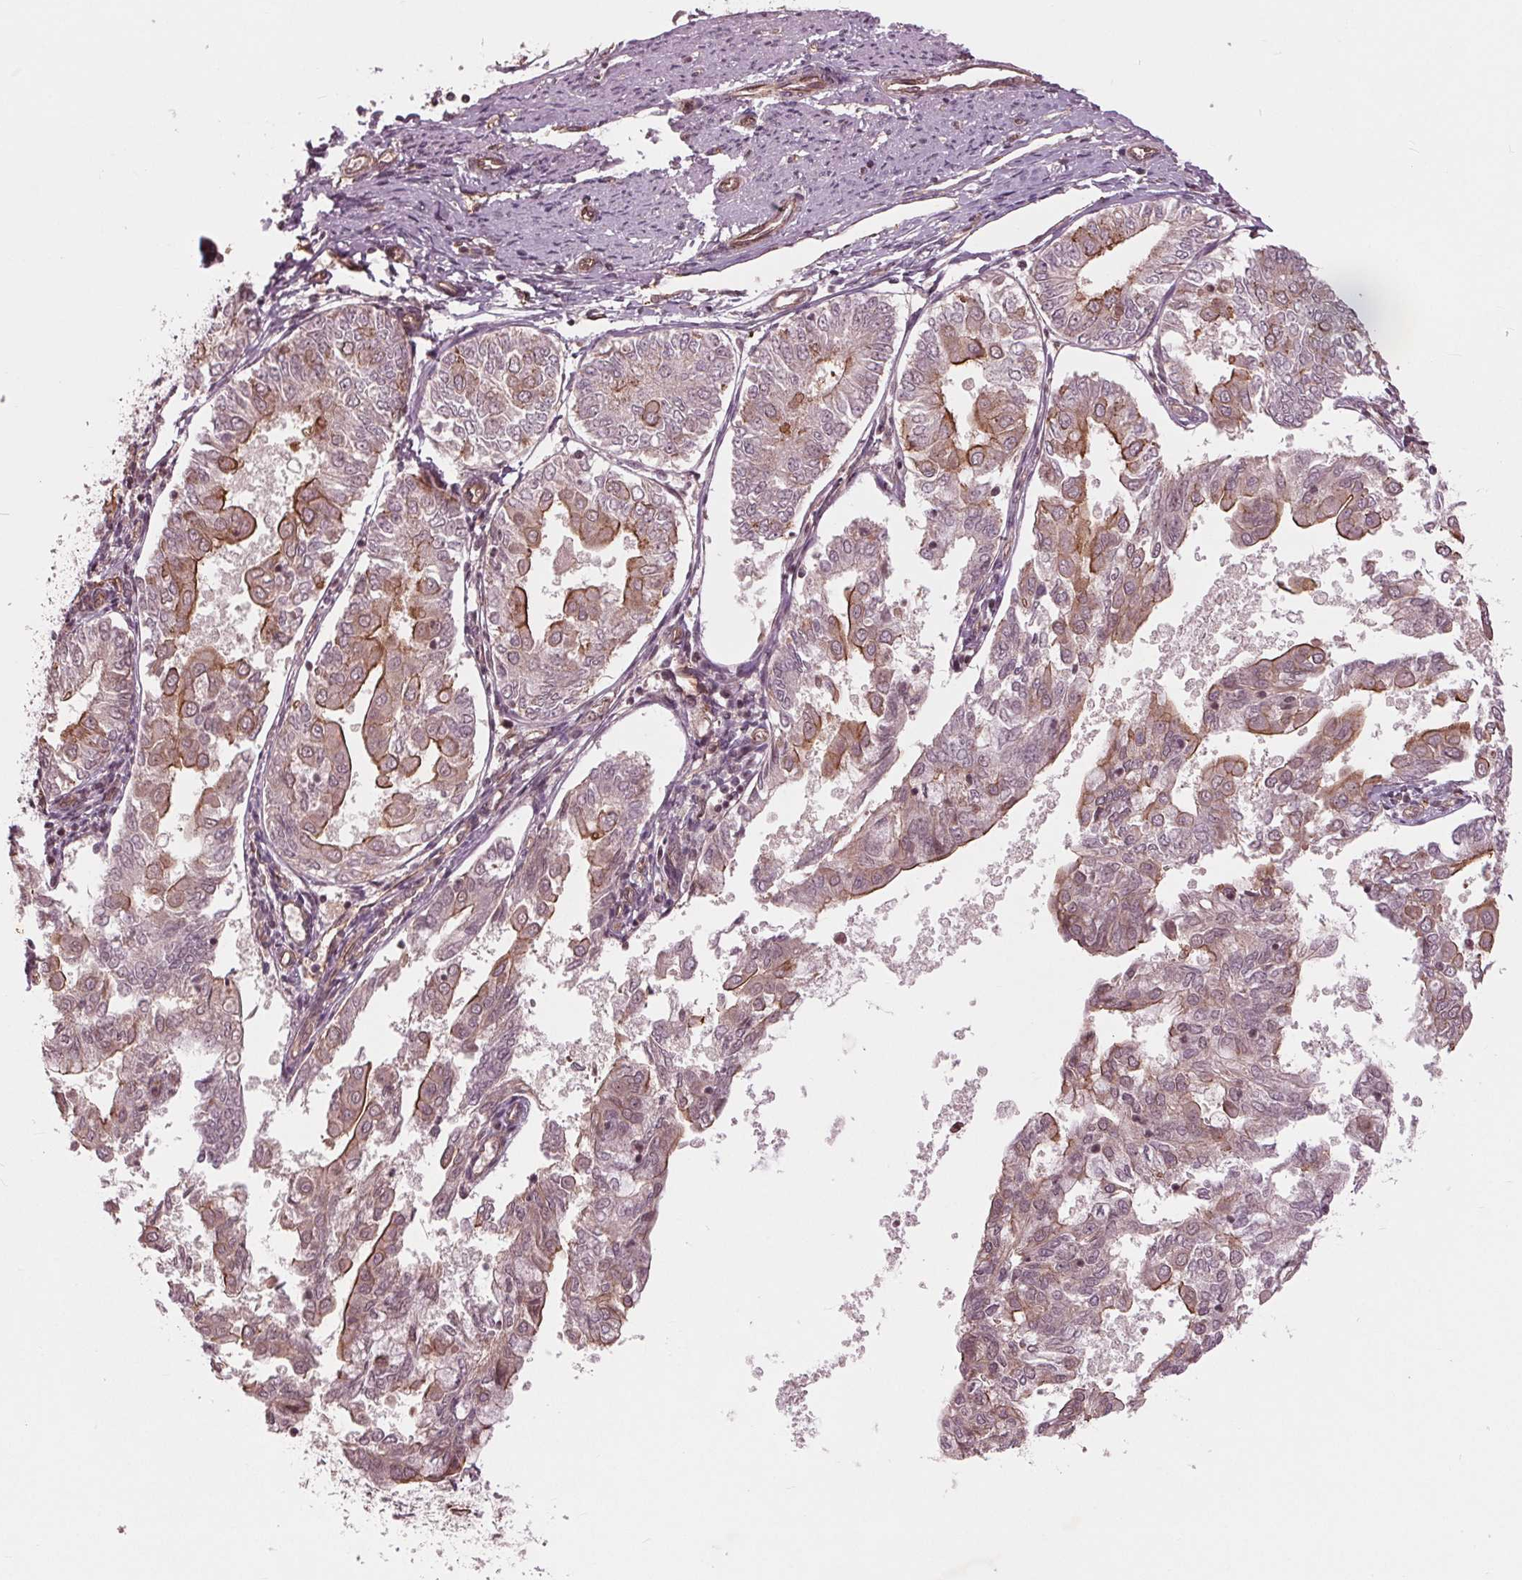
{"staining": {"intensity": "moderate", "quantity": "<25%", "location": "cytoplasmic/membranous"}, "tissue": "endometrial cancer", "cell_type": "Tumor cells", "image_type": "cancer", "snomed": [{"axis": "morphology", "description": "Adenocarcinoma, NOS"}, {"axis": "topography", "description": "Endometrium"}], "caption": "Immunohistochemical staining of endometrial adenocarcinoma shows moderate cytoplasmic/membranous protein expression in about <25% of tumor cells. Immunohistochemistry (ihc) stains the protein of interest in brown and the nuclei are stained blue.", "gene": "BTBD1", "patient": {"sex": "female", "age": 68}}